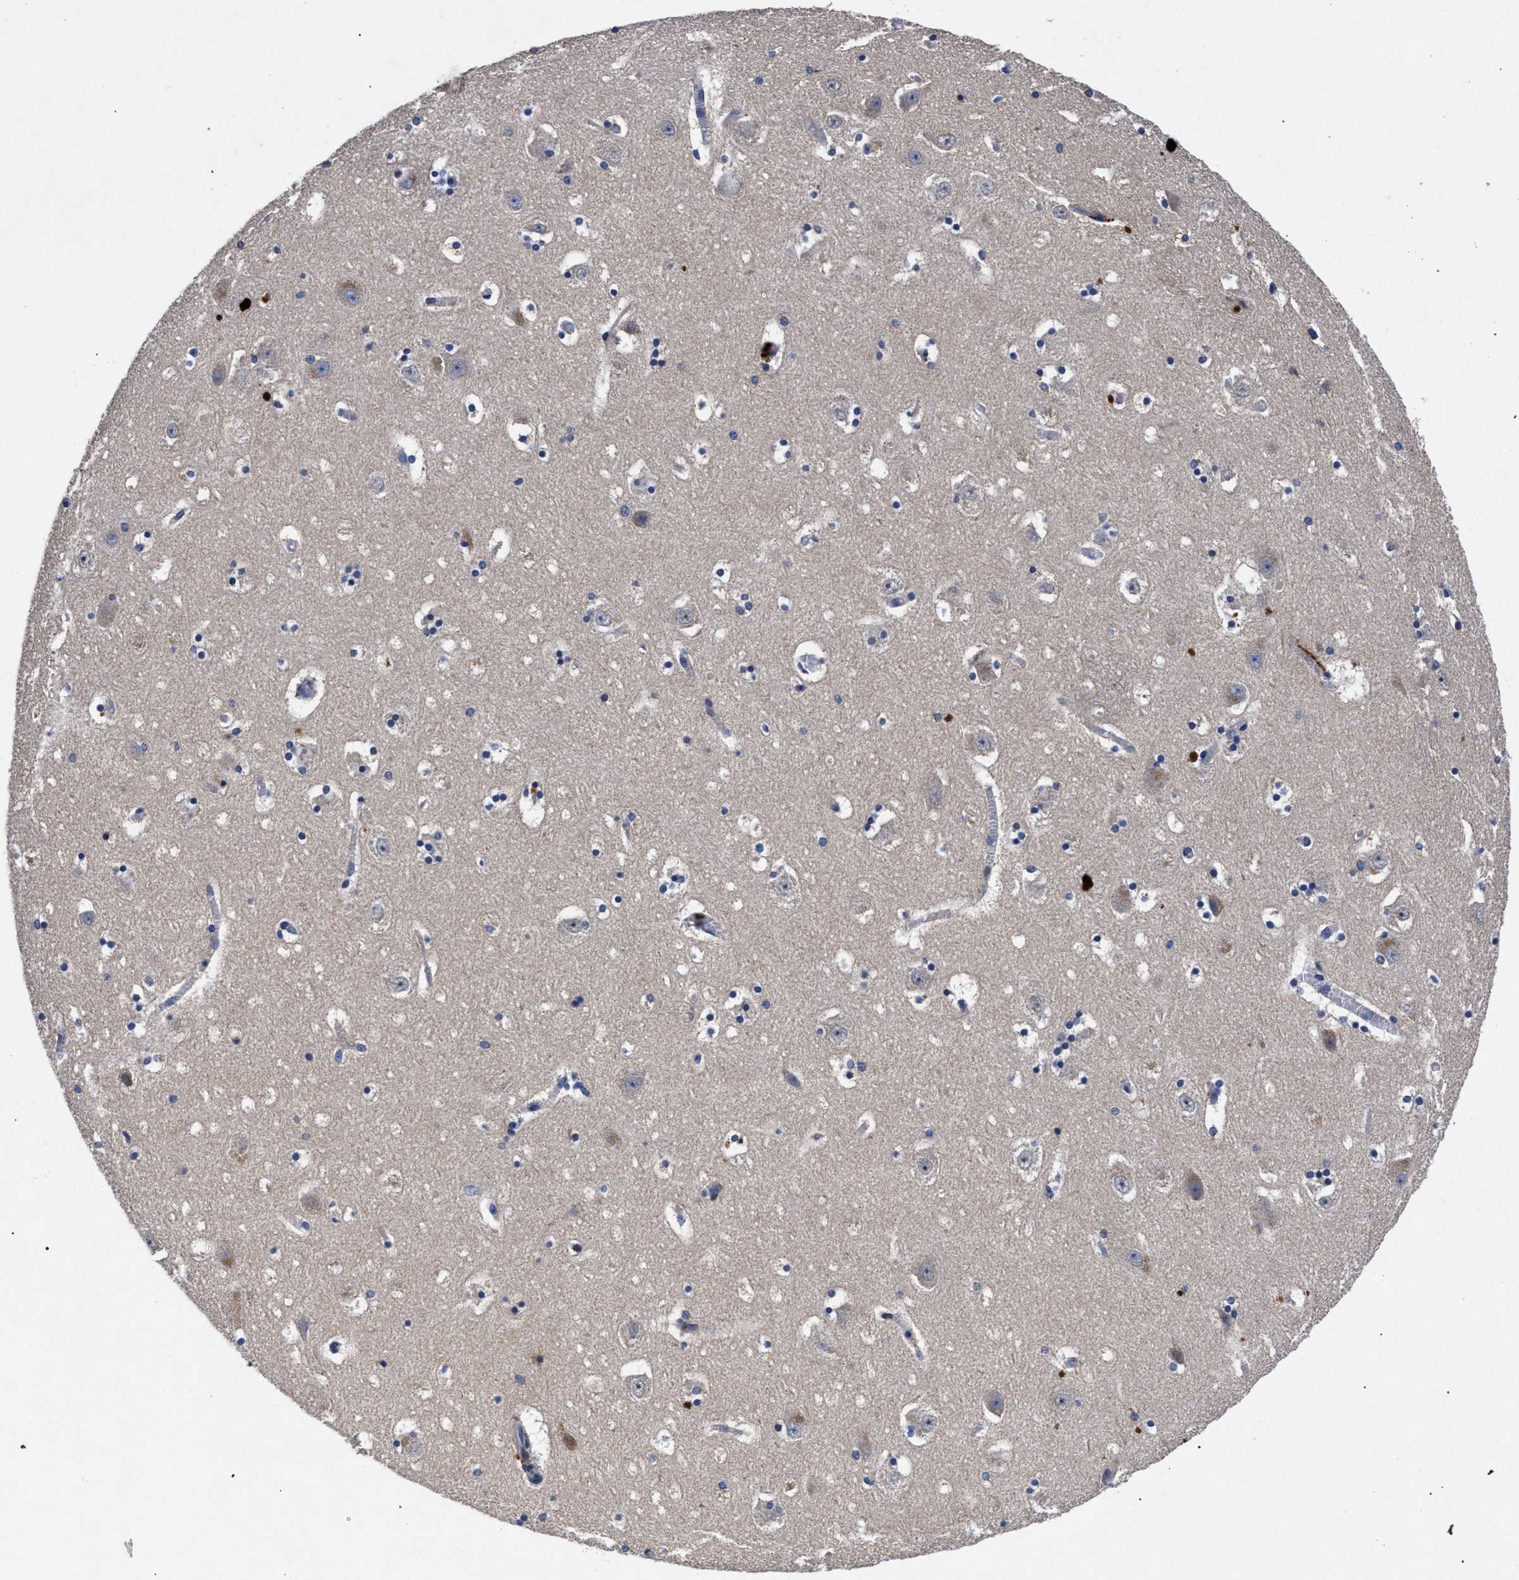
{"staining": {"intensity": "negative", "quantity": "none", "location": "none"}, "tissue": "hippocampus", "cell_type": "Glial cells", "image_type": "normal", "snomed": [{"axis": "morphology", "description": "Normal tissue, NOS"}, {"axis": "topography", "description": "Hippocampus"}], "caption": "A high-resolution image shows immunohistochemistry staining of unremarkable hippocampus, which shows no significant expression in glial cells. (DAB (3,3'-diaminobenzidine) immunohistochemistry (IHC), high magnification).", "gene": "HSD17B14", "patient": {"sex": "male", "age": 45}}